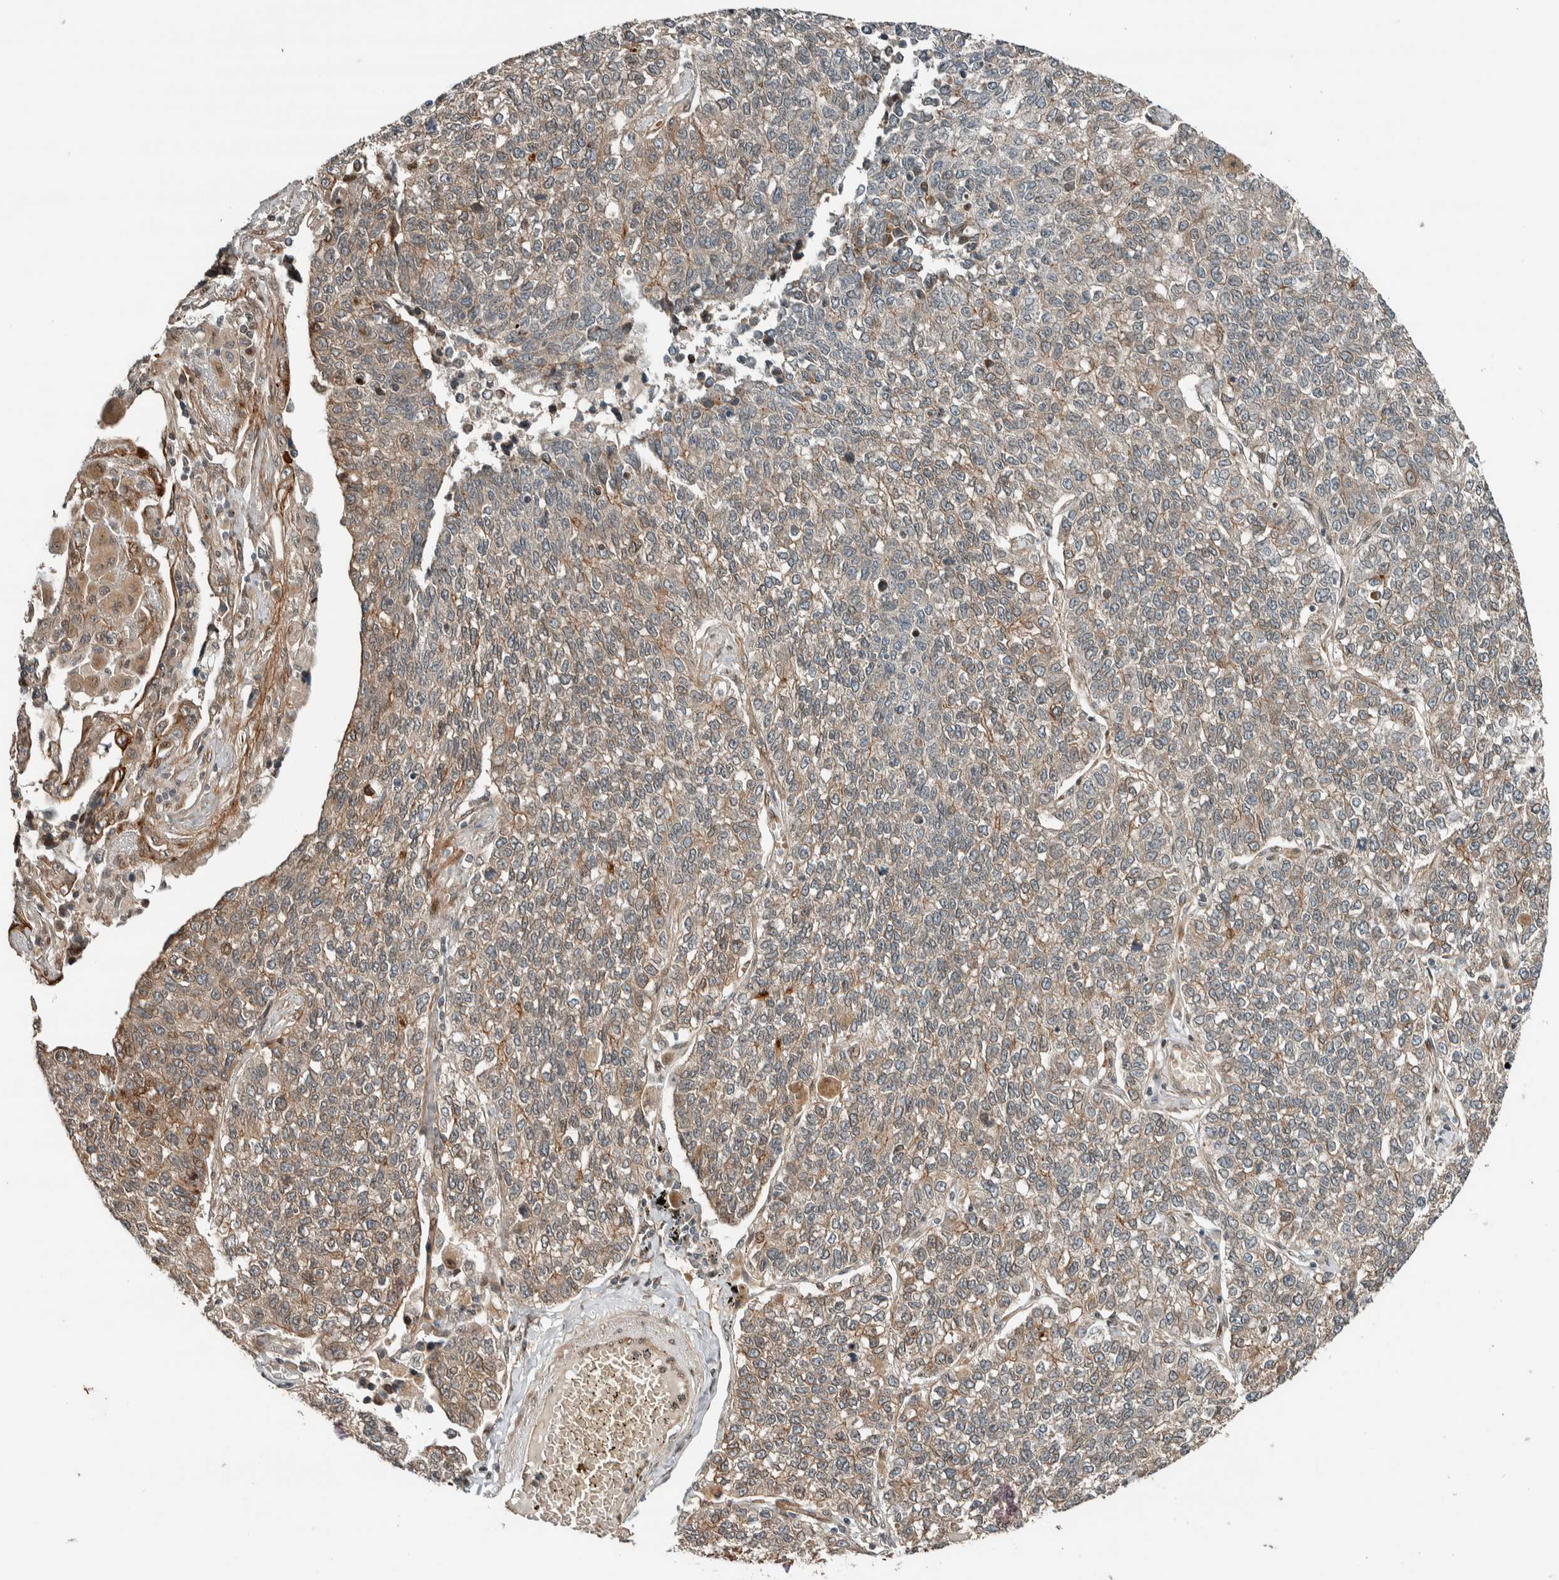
{"staining": {"intensity": "weak", "quantity": "<25%", "location": "cytoplasmic/membranous"}, "tissue": "lung cancer", "cell_type": "Tumor cells", "image_type": "cancer", "snomed": [{"axis": "morphology", "description": "Adenocarcinoma, NOS"}, {"axis": "topography", "description": "Lung"}], "caption": "Immunohistochemical staining of human lung cancer (adenocarcinoma) displays no significant staining in tumor cells.", "gene": "STXBP4", "patient": {"sex": "male", "age": 49}}